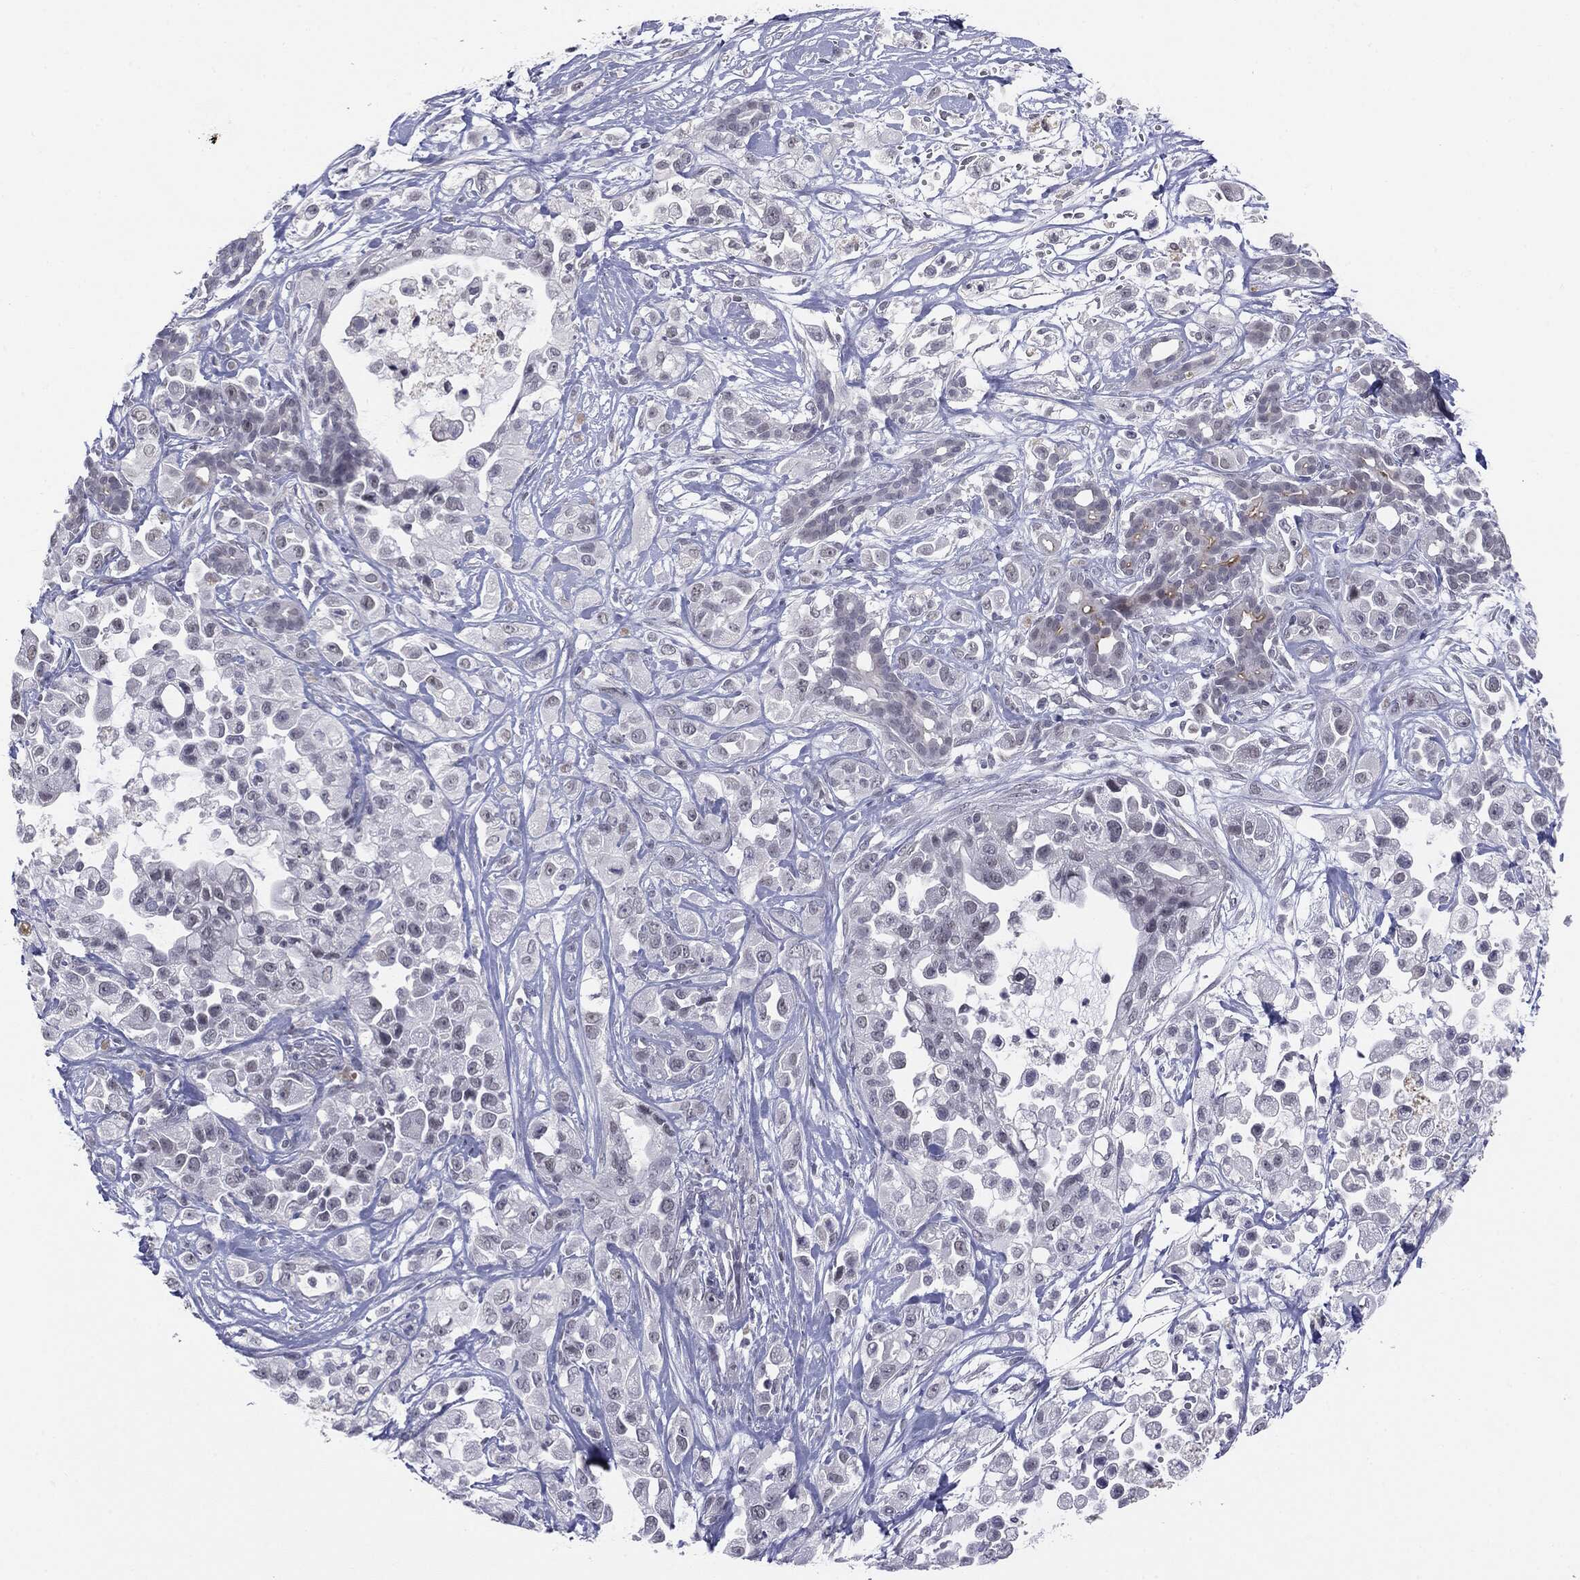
{"staining": {"intensity": "negative", "quantity": "none", "location": "none"}, "tissue": "pancreatic cancer", "cell_type": "Tumor cells", "image_type": "cancer", "snomed": [{"axis": "morphology", "description": "Adenocarcinoma, NOS"}, {"axis": "topography", "description": "Pancreas"}], "caption": "Protein analysis of pancreatic cancer (adenocarcinoma) shows no significant expression in tumor cells. (Stains: DAB (3,3'-diaminobenzidine) immunohistochemistry with hematoxylin counter stain, Microscopy: brightfield microscopy at high magnification).", "gene": "SLC5A5", "patient": {"sex": "male", "age": 44}}